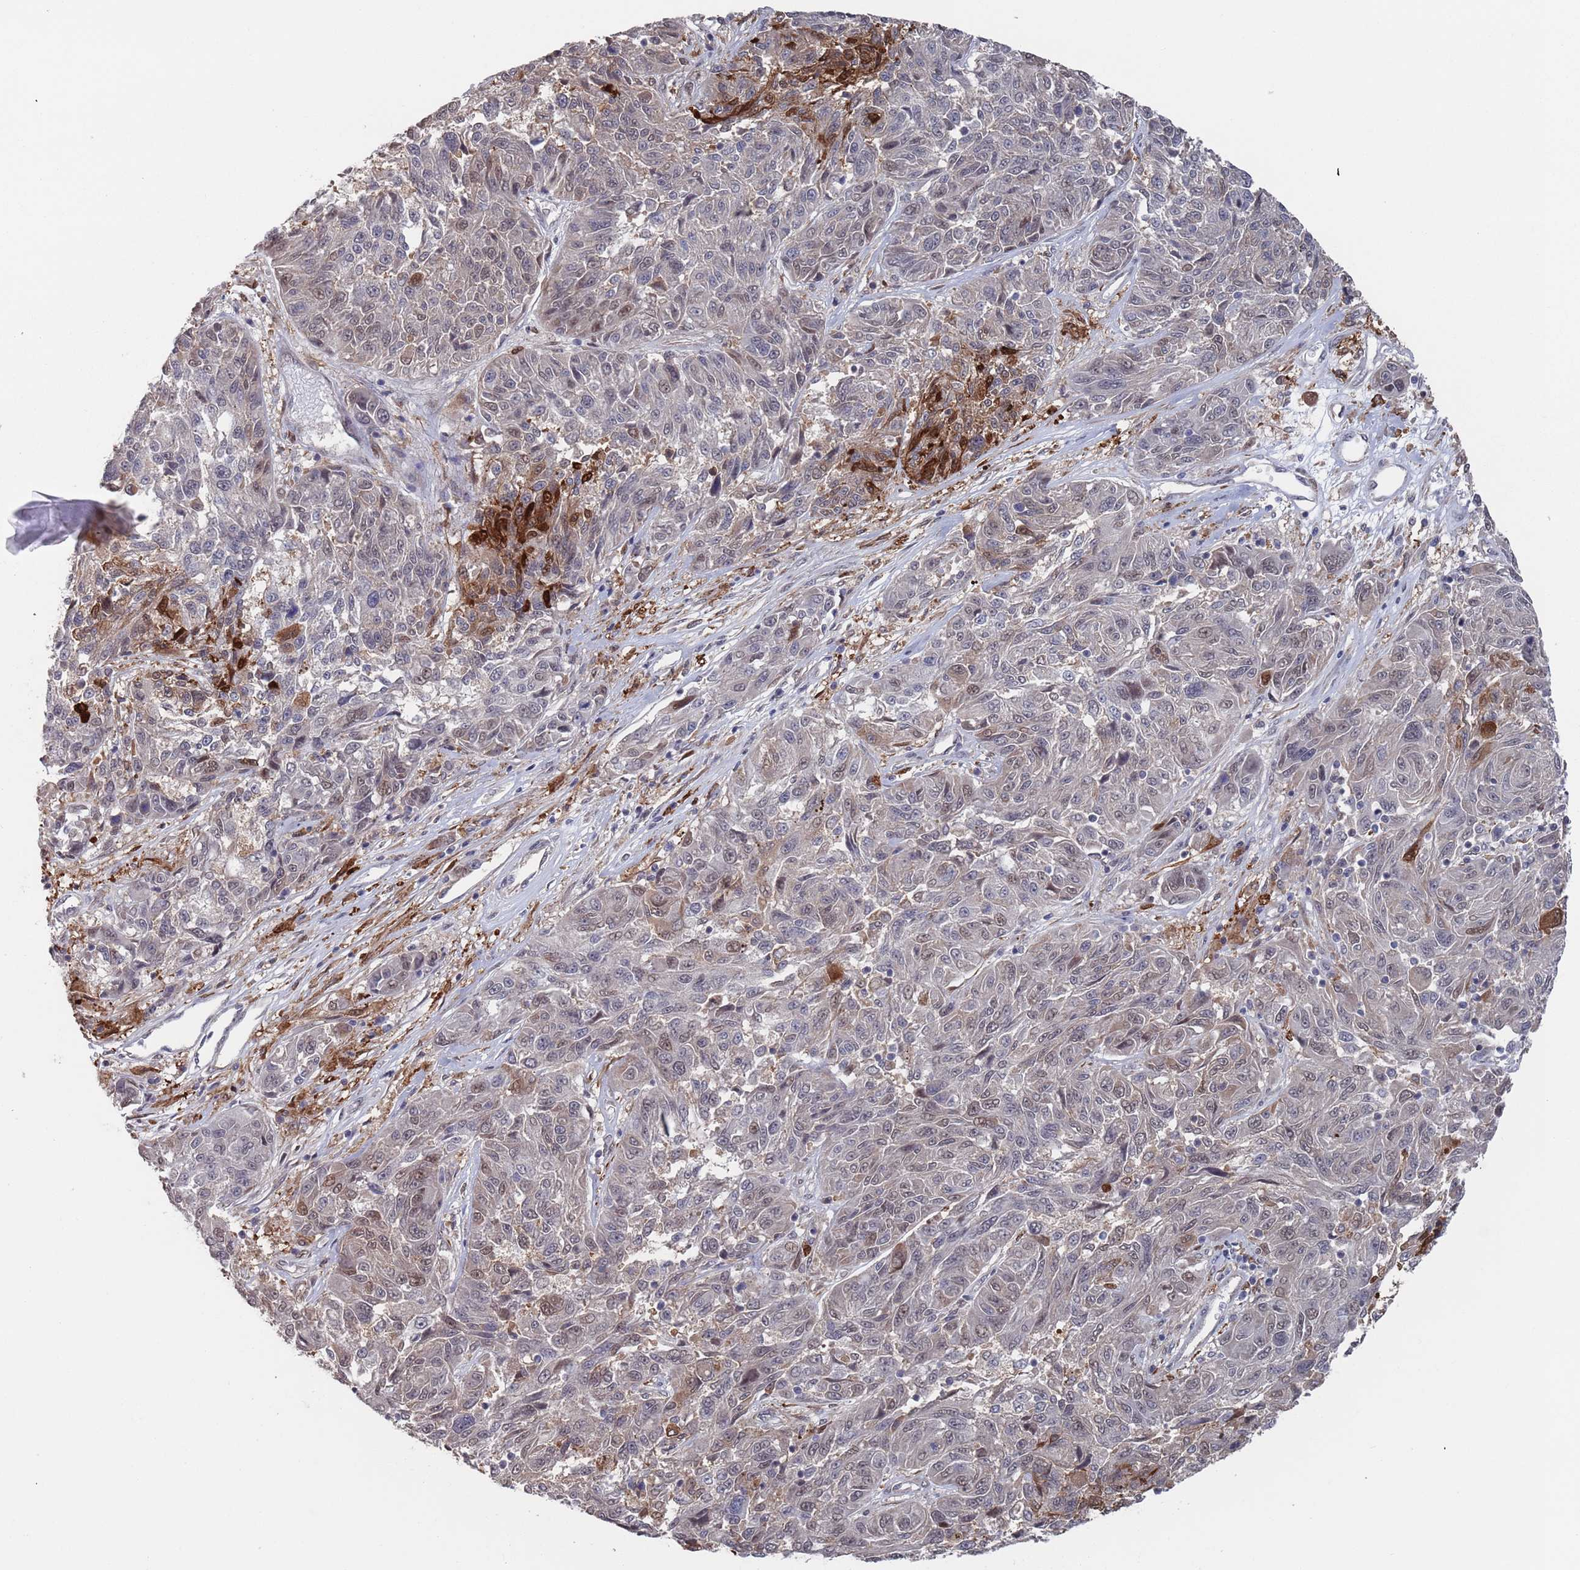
{"staining": {"intensity": "moderate", "quantity": "<25%", "location": "nuclear"}, "tissue": "melanoma", "cell_type": "Tumor cells", "image_type": "cancer", "snomed": [{"axis": "morphology", "description": "Malignant melanoma, NOS"}, {"axis": "topography", "description": "Skin"}], "caption": "Immunohistochemistry (IHC) of human melanoma reveals low levels of moderate nuclear positivity in about <25% of tumor cells. The staining is performed using DAB brown chromogen to label protein expression. The nuclei are counter-stained blue using hematoxylin.", "gene": "DGKD", "patient": {"sex": "male", "age": 53}}